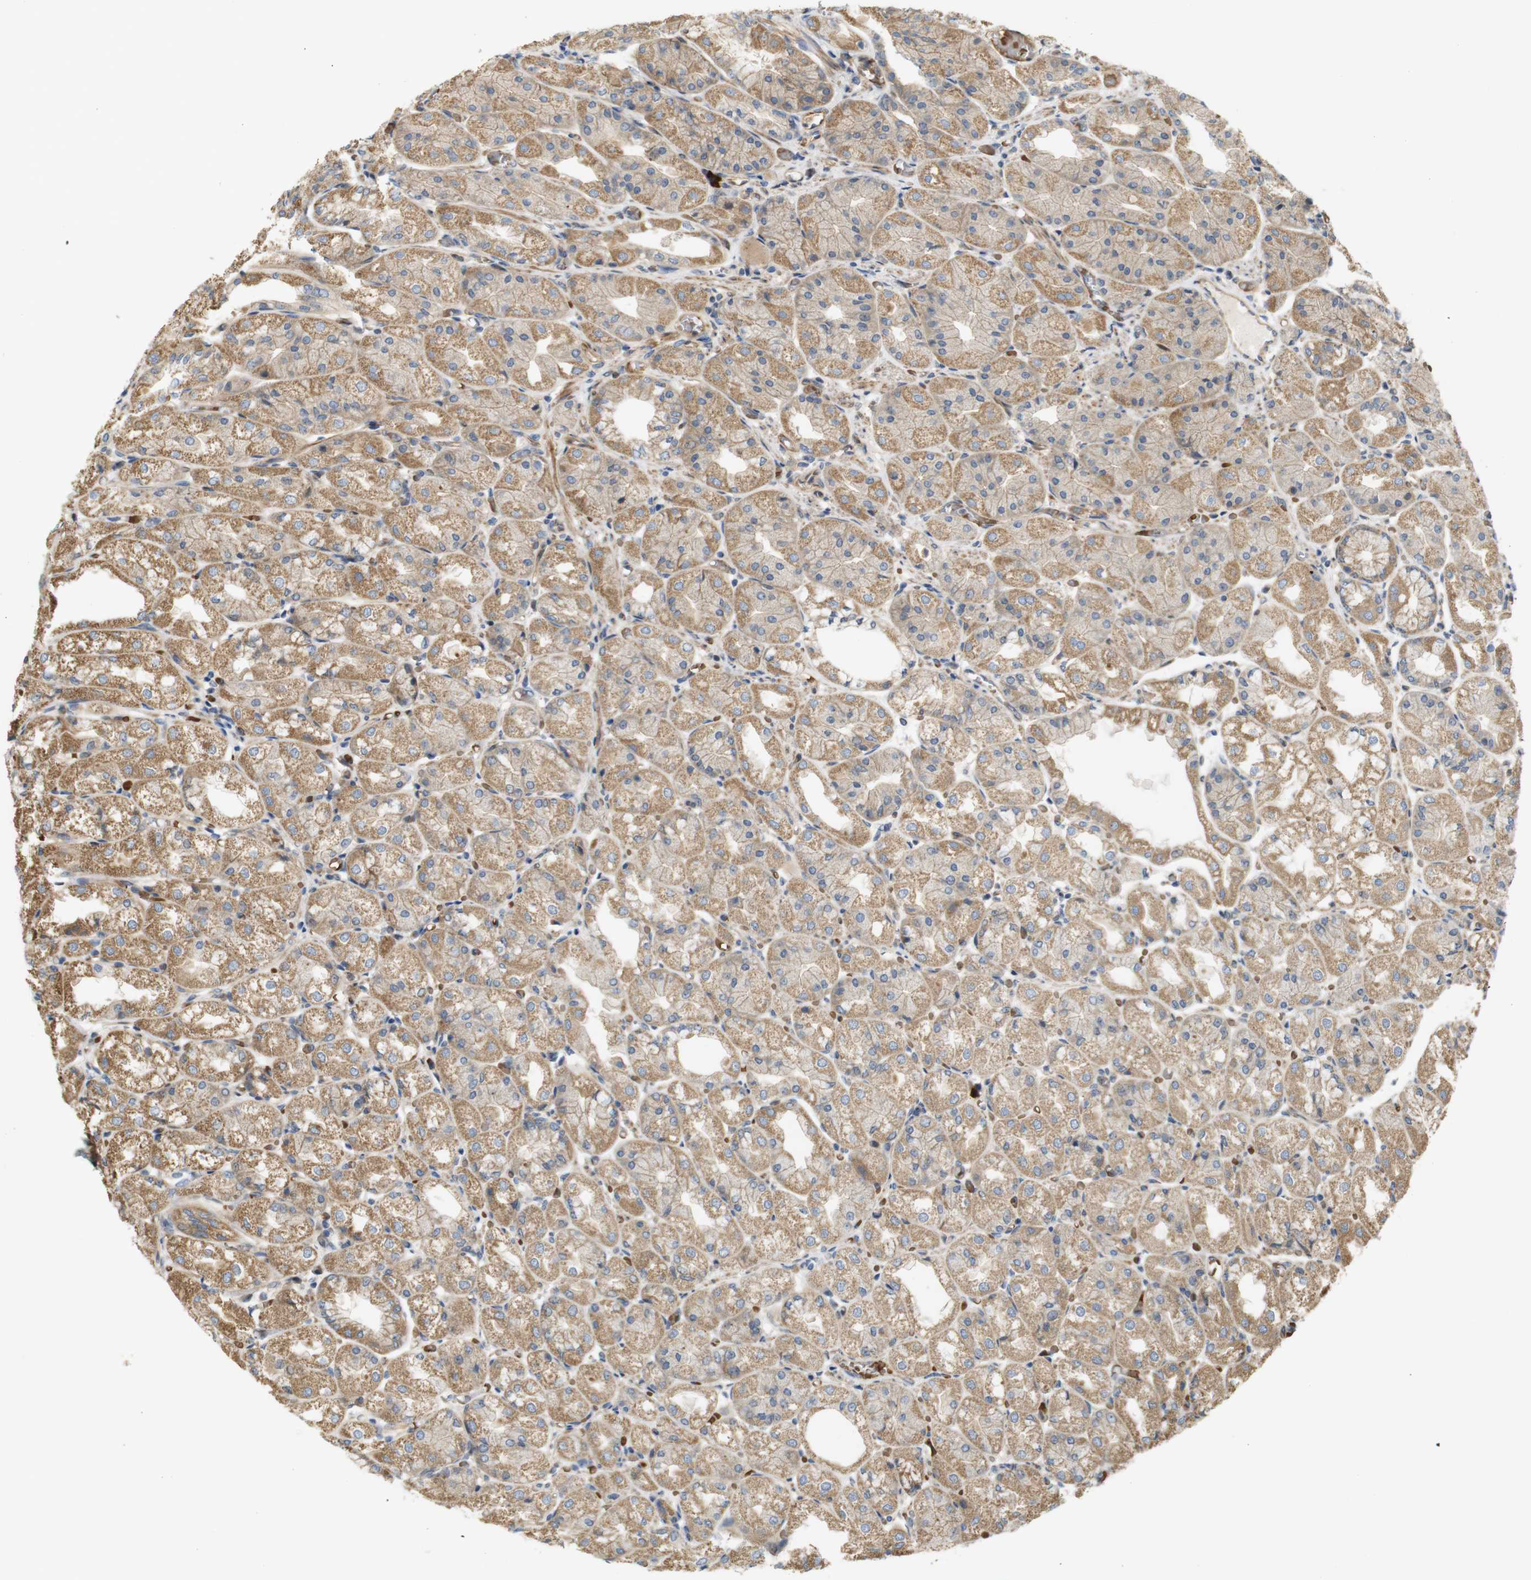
{"staining": {"intensity": "moderate", "quantity": ">75%", "location": "cytoplasmic/membranous"}, "tissue": "stomach", "cell_type": "Glandular cells", "image_type": "normal", "snomed": [{"axis": "morphology", "description": "Normal tissue, NOS"}, {"axis": "topography", "description": "Stomach, upper"}], "caption": "A brown stain highlights moderate cytoplasmic/membranous staining of a protein in glandular cells of normal human stomach.", "gene": "RPTOR", "patient": {"sex": "male", "age": 72}}